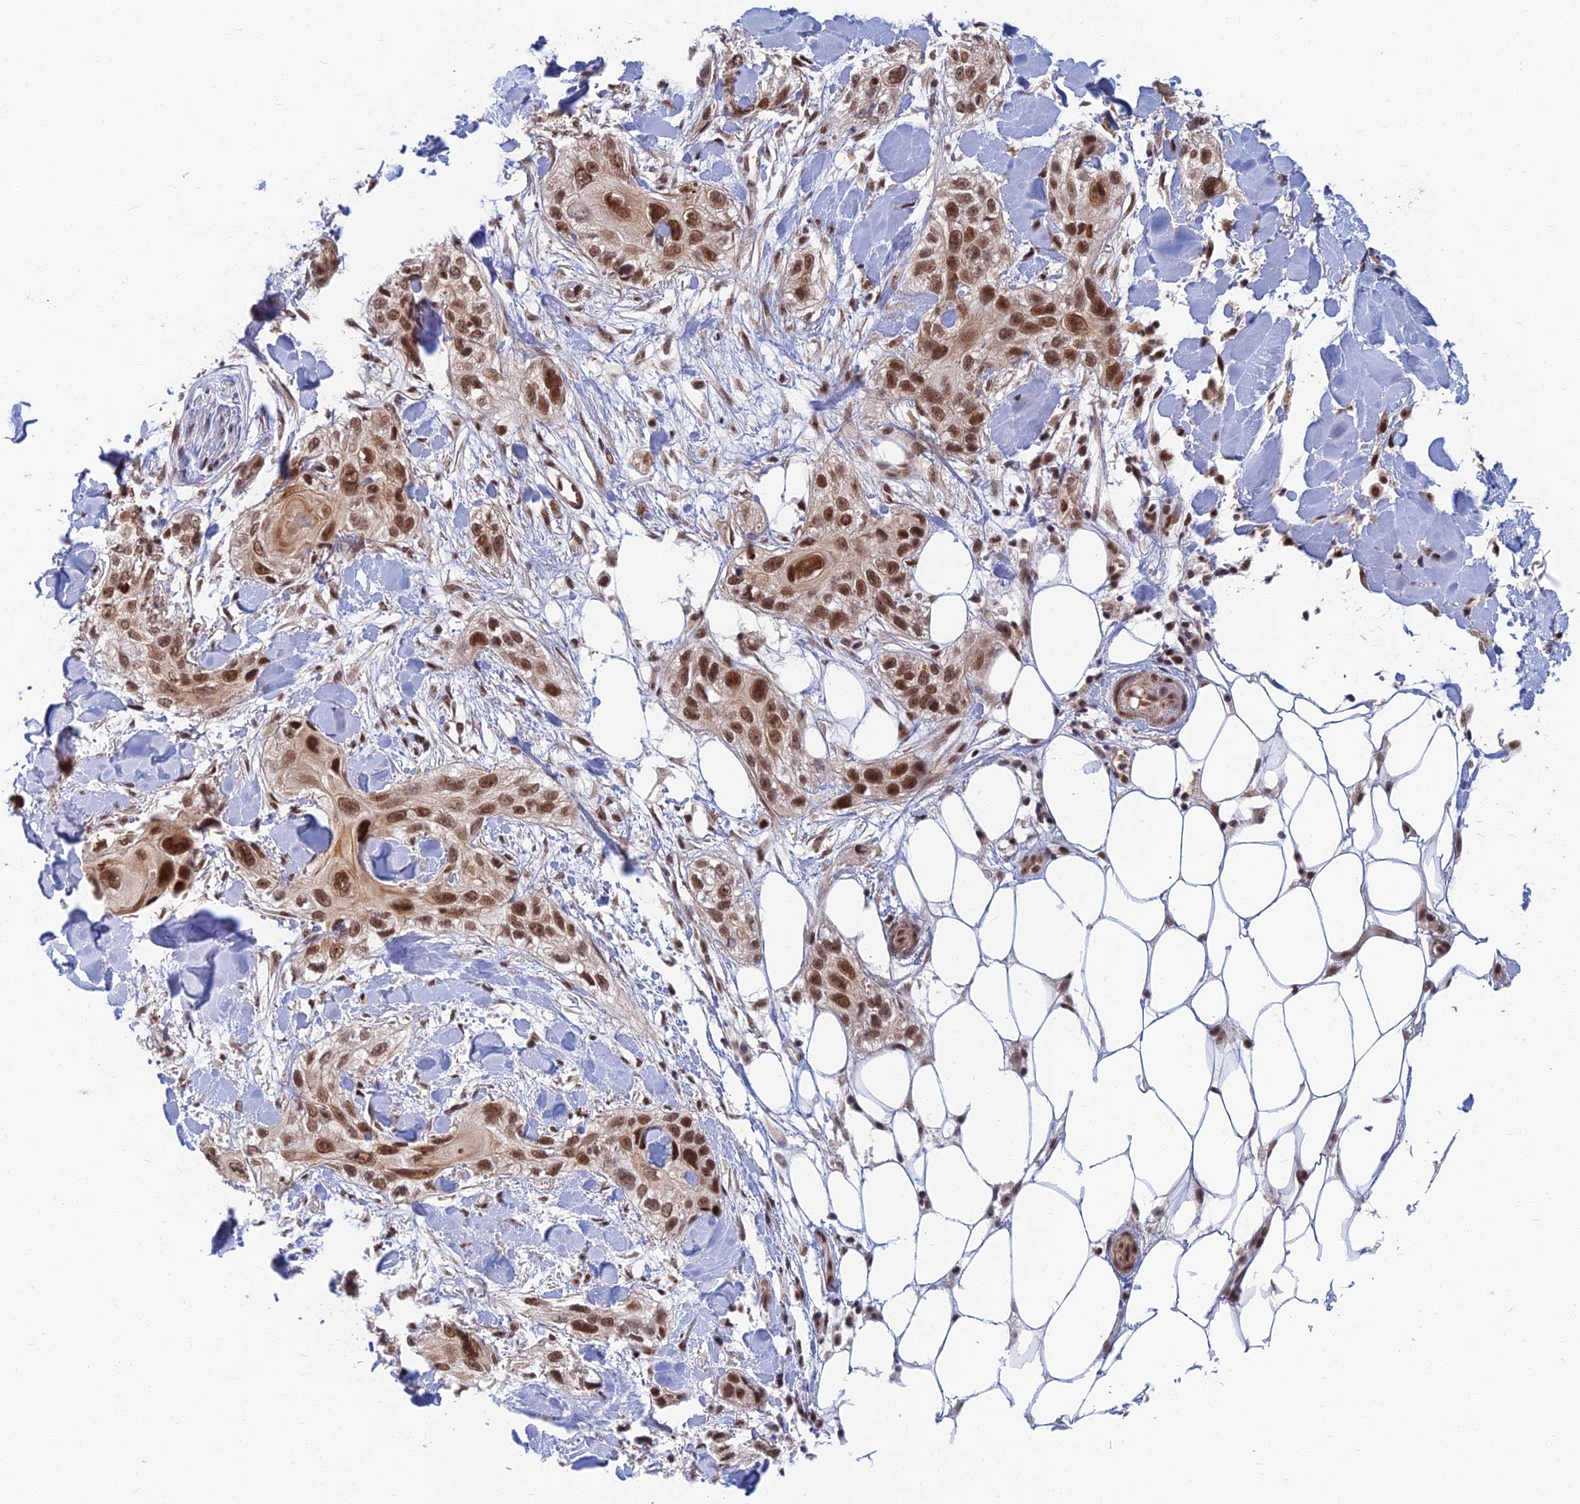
{"staining": {"intensity": "strong", "quantity": ">75%", "location": "nuclear"}, "tissue": "skin cancer", "cell_type": "Tumor cells", "image_type": "cancer", "snomed": [{"axis": "morphology", "description": "Normal tissue, NOS"}, {"axis": "morphology", "description": "Squamous cell carcinoma, NOS"}, {"axis": "topography", "description": "Skin"}], "caption": "Skin cancer (squamous cell carcinoma) stained with a protein marker displays strong staining in tumor cells.", "gene": "TCEA2", "patient": {"sex": "male", "age": 72}}